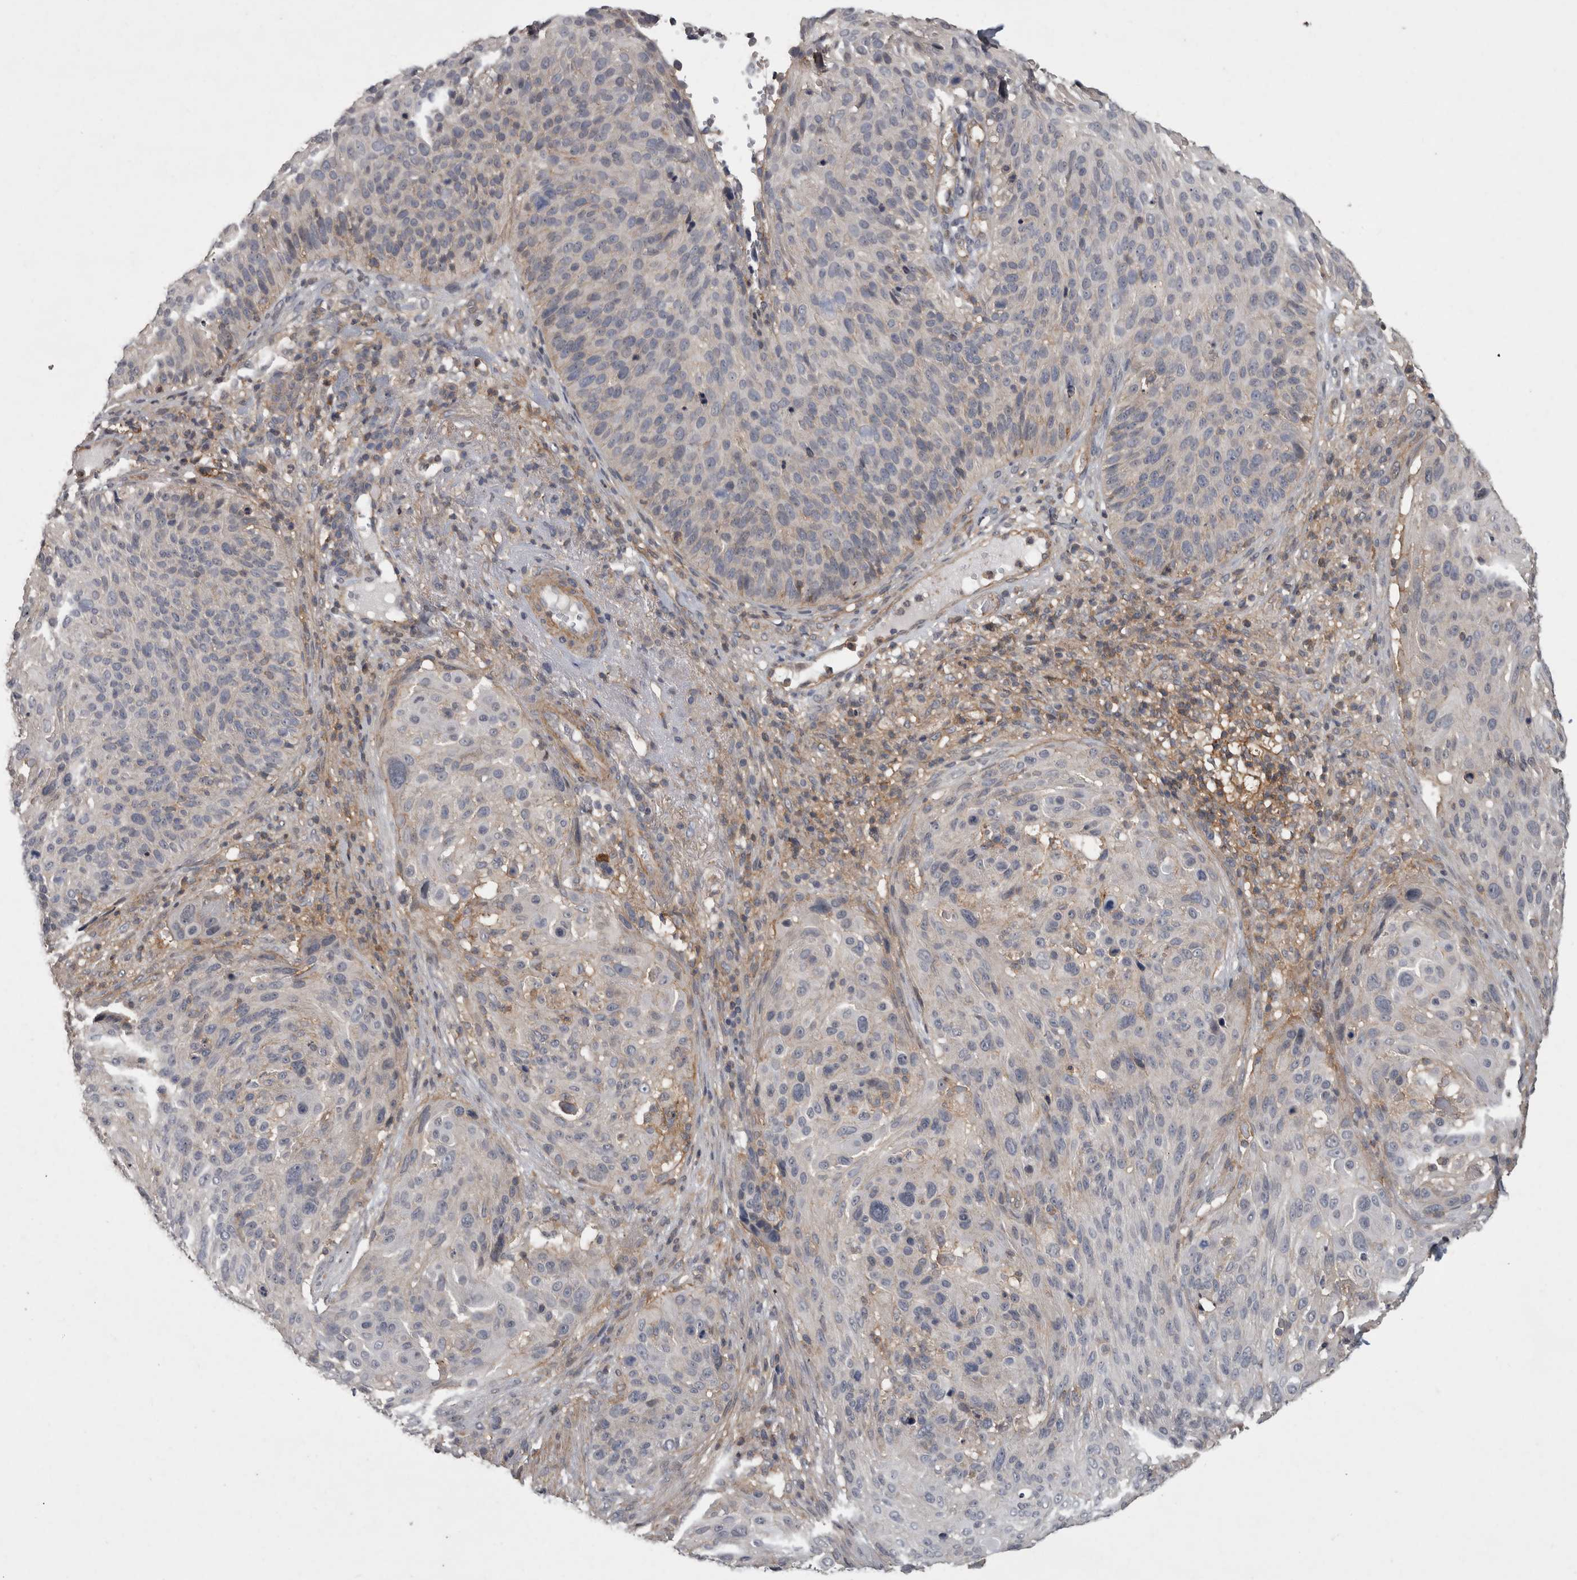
{"staining": {"intensity": "negative", "quantity": "none", "location": "none"}, "tissue": "cervical cancer", "cell_type": "Tumor cells", "image_type": "cancer", "snomed": [{"axis": "morphology", "description": "Squamous cell carcinoma, NOS"}, {"axis": "topography", "description": "Cervix"}], "caption": "Micrograph shows no protein expression in tumor cells of cervical cancer tissue.", "gene": "SPATA48", "patient": {"sex": "female", "age": 74}}